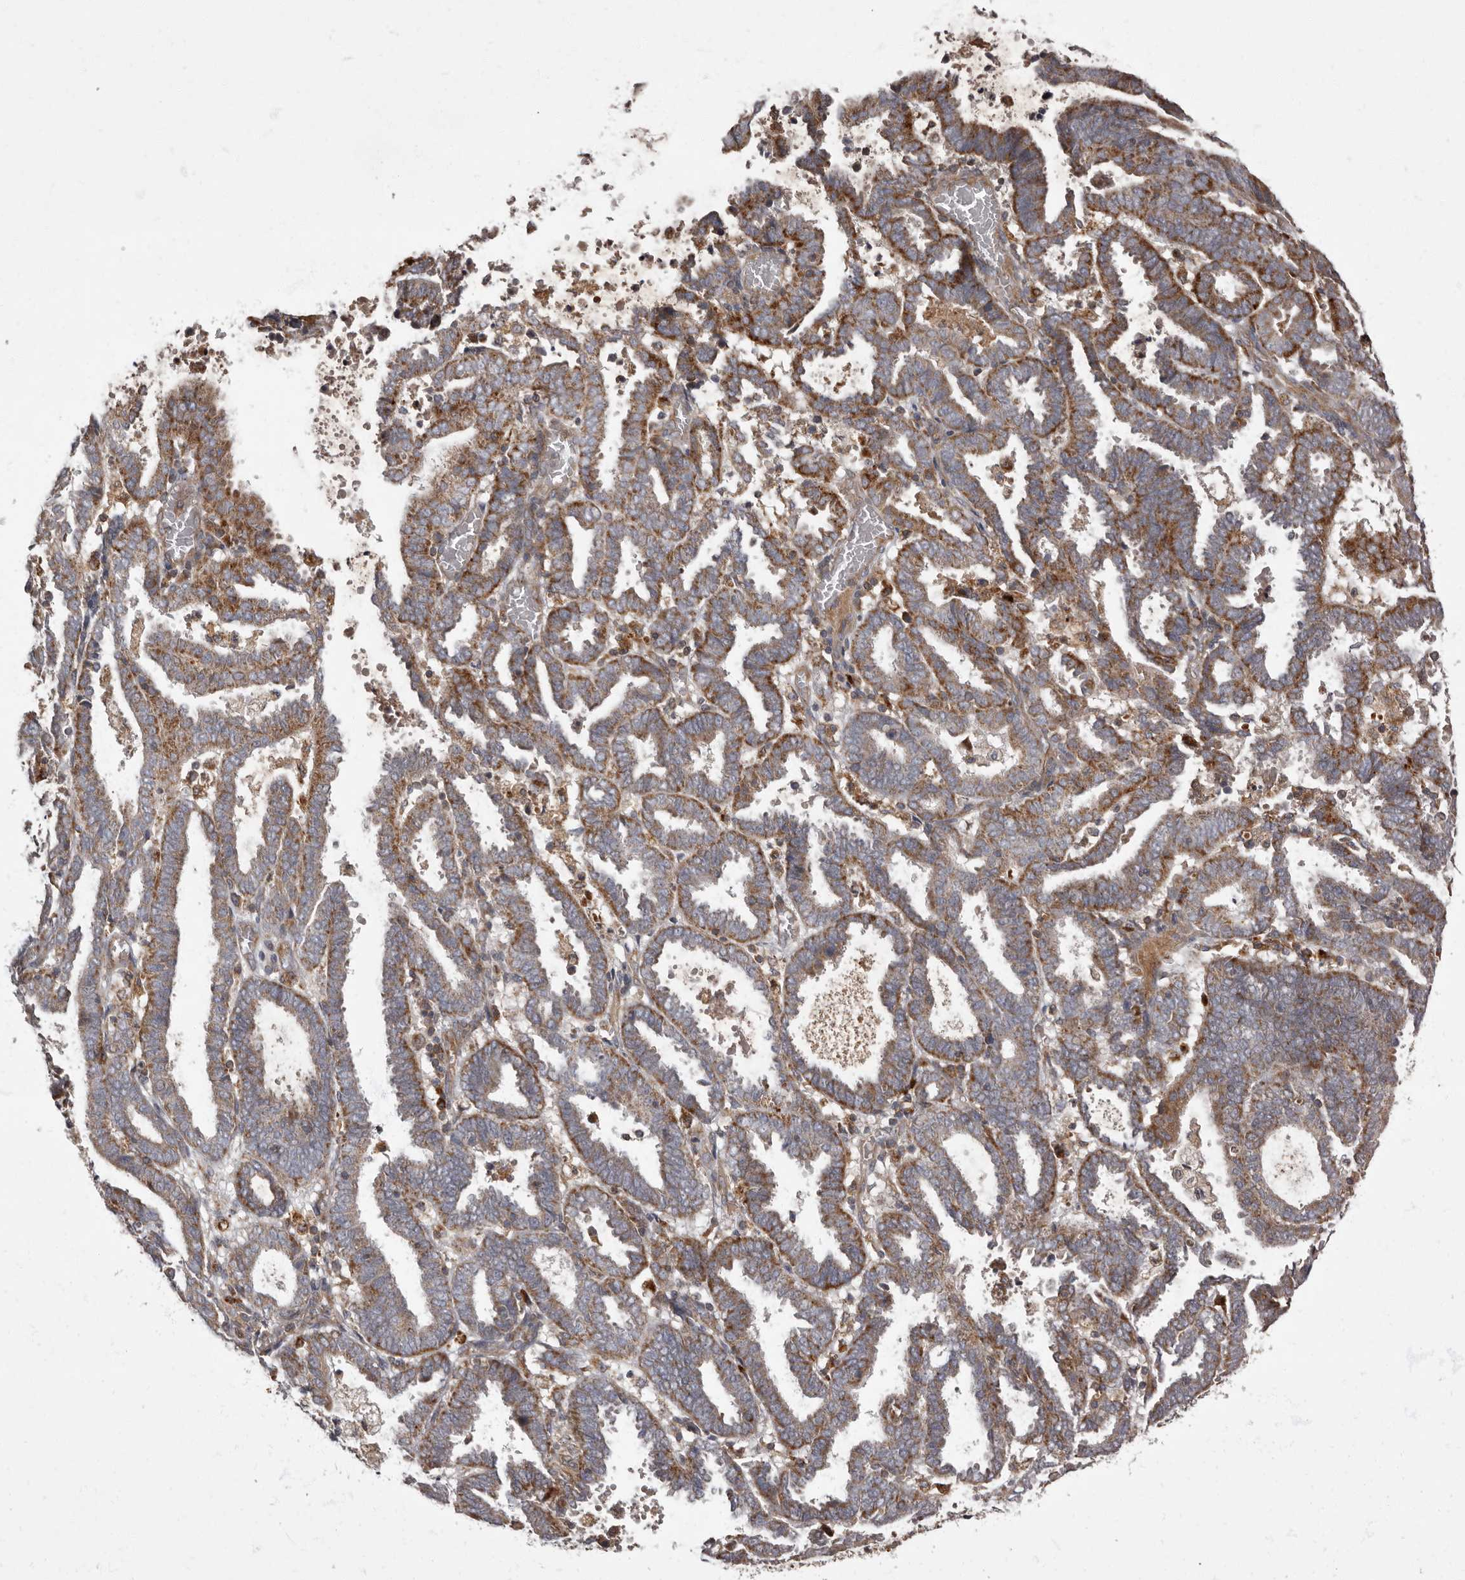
{"staining": {"intensity": "moderate", "quantity": ">75%", "location": "cytoplasmic/membranous"}, "tissue": "endometrial cancer", "cell_type": "Tumor cells", "image_type": "cancer", "snomed": [{"axis": "morphology", "description": "Adenocarcinoma, NOS"}, {"axis": "topography", "description": "Uterus"}], "caption": "Moderate cytoplasmic/membranous staining is appreciated in about >75% of tumor cells in endometrial cancer (adenocarcinoma). (DAB IHC with brightfield microscopy, high magnification).", "gene": "ADCY2", "patient": {"sex": "female", "age": 83}}